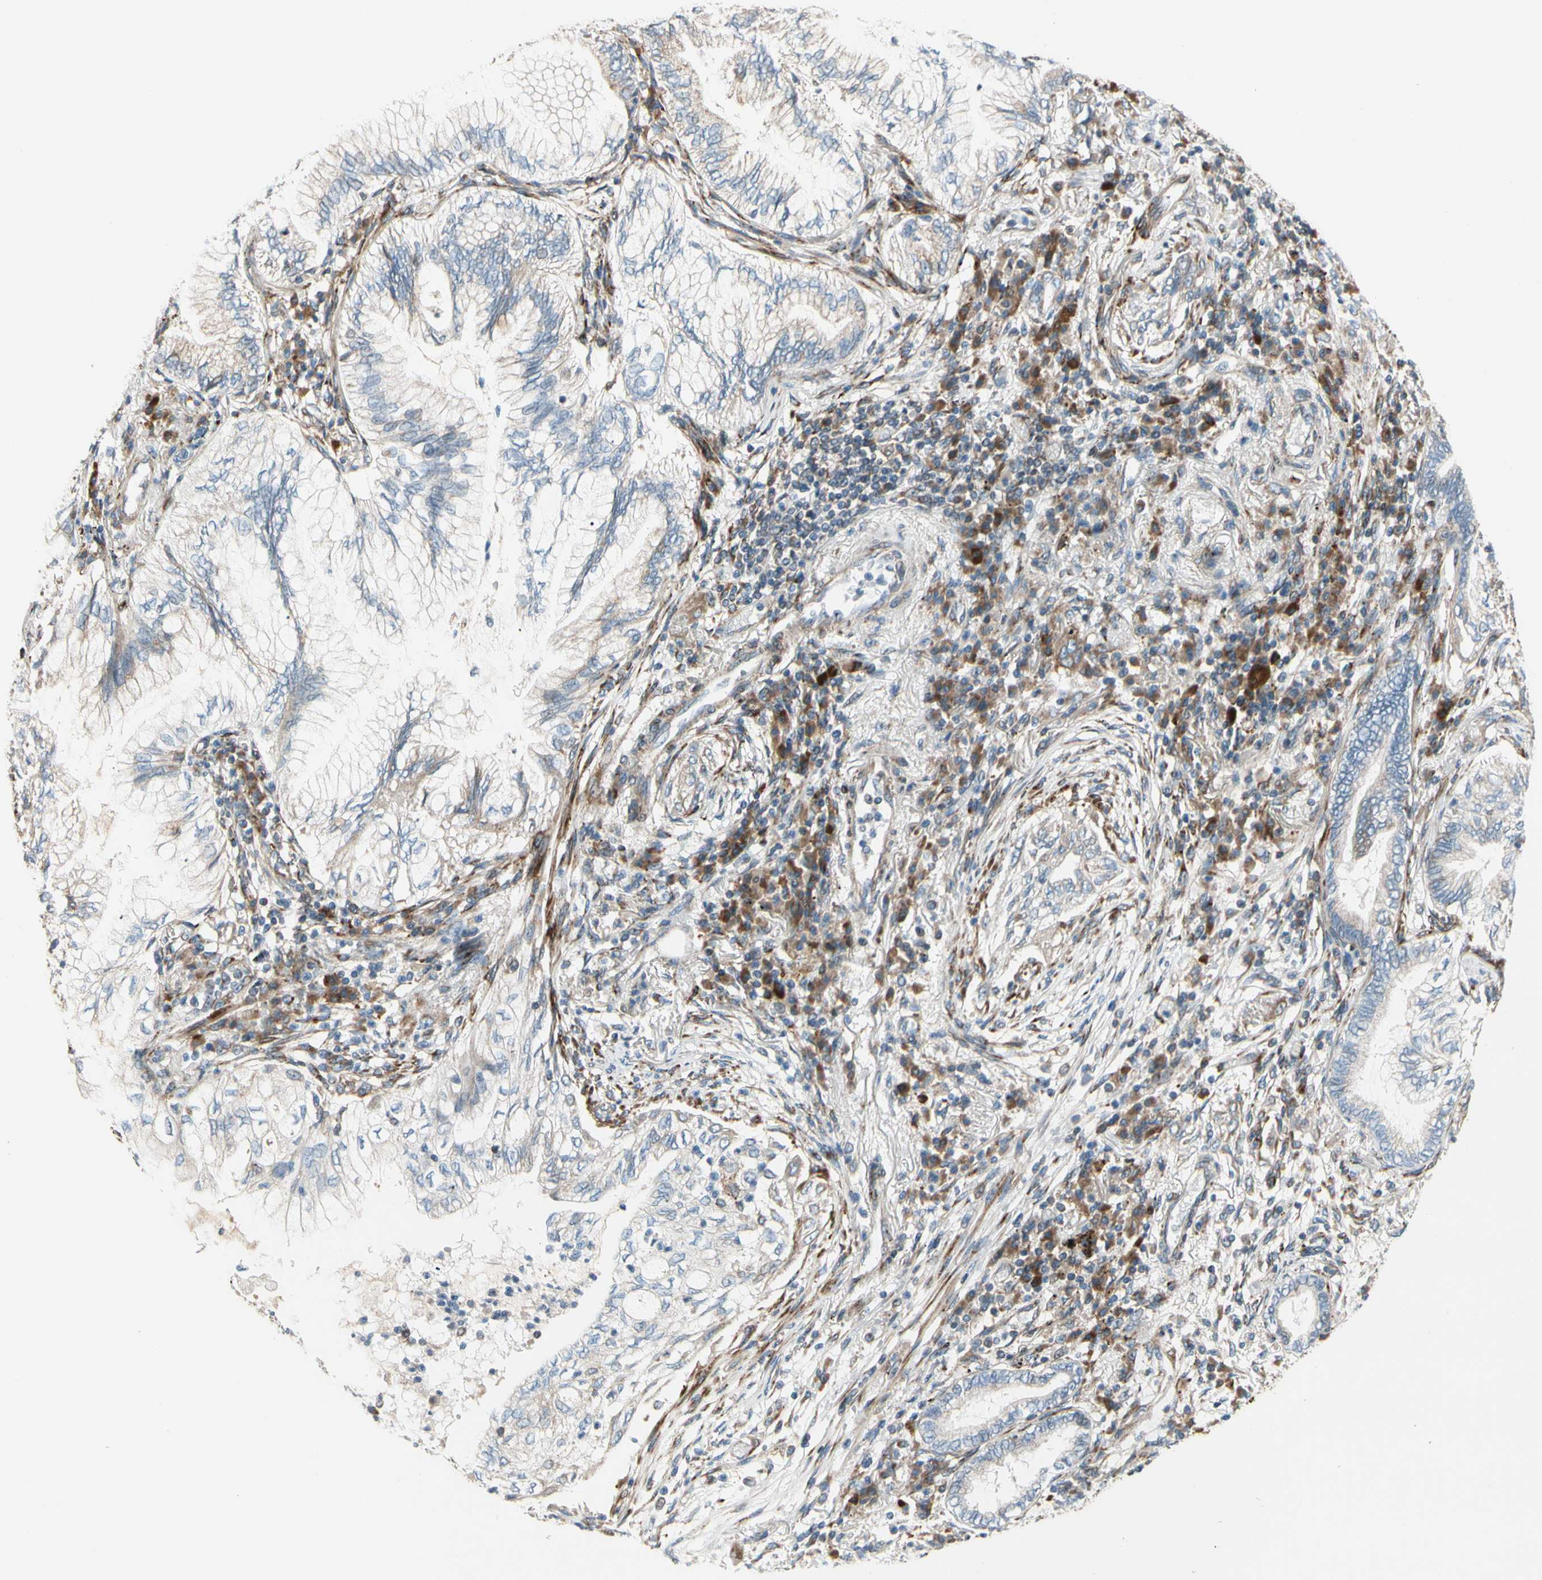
{"staining": {"intensity": "weak", "quantity": "25%-75%", "location": "cytoplasmic/membranous"}, "tissue": "lung cancer", "cell_type": "Tumor cells", "image_type": "cancer", "snomed": [{"axis": "morphology", "description": "Normal tissue, NOS"}, {"axis": "morphology", "description": "Adenocarcinoma, NOS"}, {"axis": "topography", "description": "Bronchus"}, {"axis": "topography", "description": "Lung"}], "caption": "DAB (3,3'-diaminobenzidine) immunohistochemical staining of lung cancer (adenocarcinoma) exhibits weak cytoplasmic/membranous protein expression in about 25%-75% of tumor cells.", "gene": "MRPL9", "patient": {"sex": "female", "age": 70}}